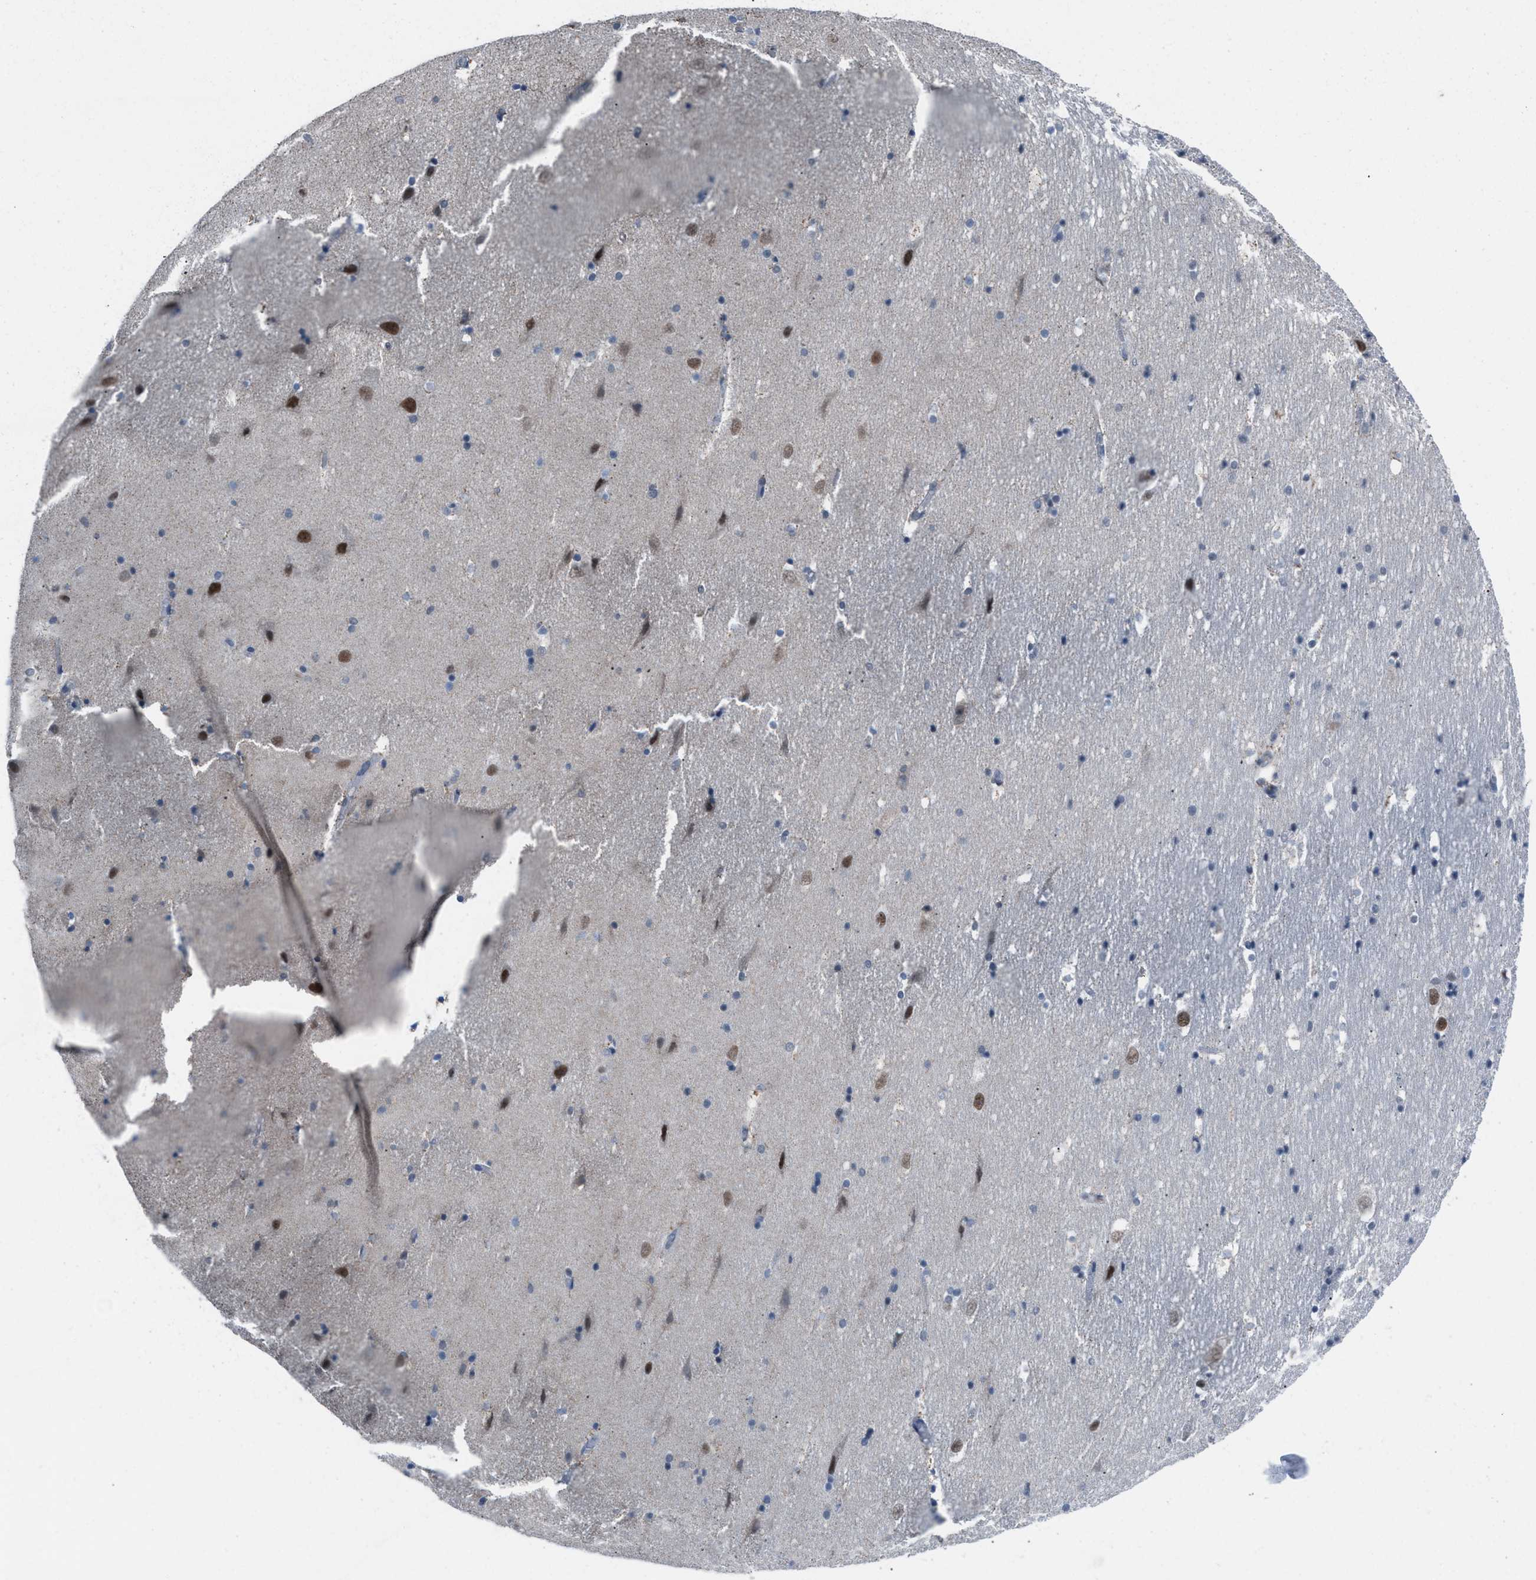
{"staining": {"intensity": "negative", "quantity": "none", "location": "none"}, "tissue": "hippocampus", "cell_type": "Glial cells", "image_type": "normal", "snomed": [{"axis": "morphology", "description": "Normal tissue, NOS"}, {"axis": "topography", "description": "Hippocampus"}], "caption": "Immunohistochemistry (IHC) image of normal hippocampus: hippocampus stained with DAB demonstrates no significant protein expression in glial cells.", "gene": "ANAPC11", "patient": {"sex": "male", "age": 45}}